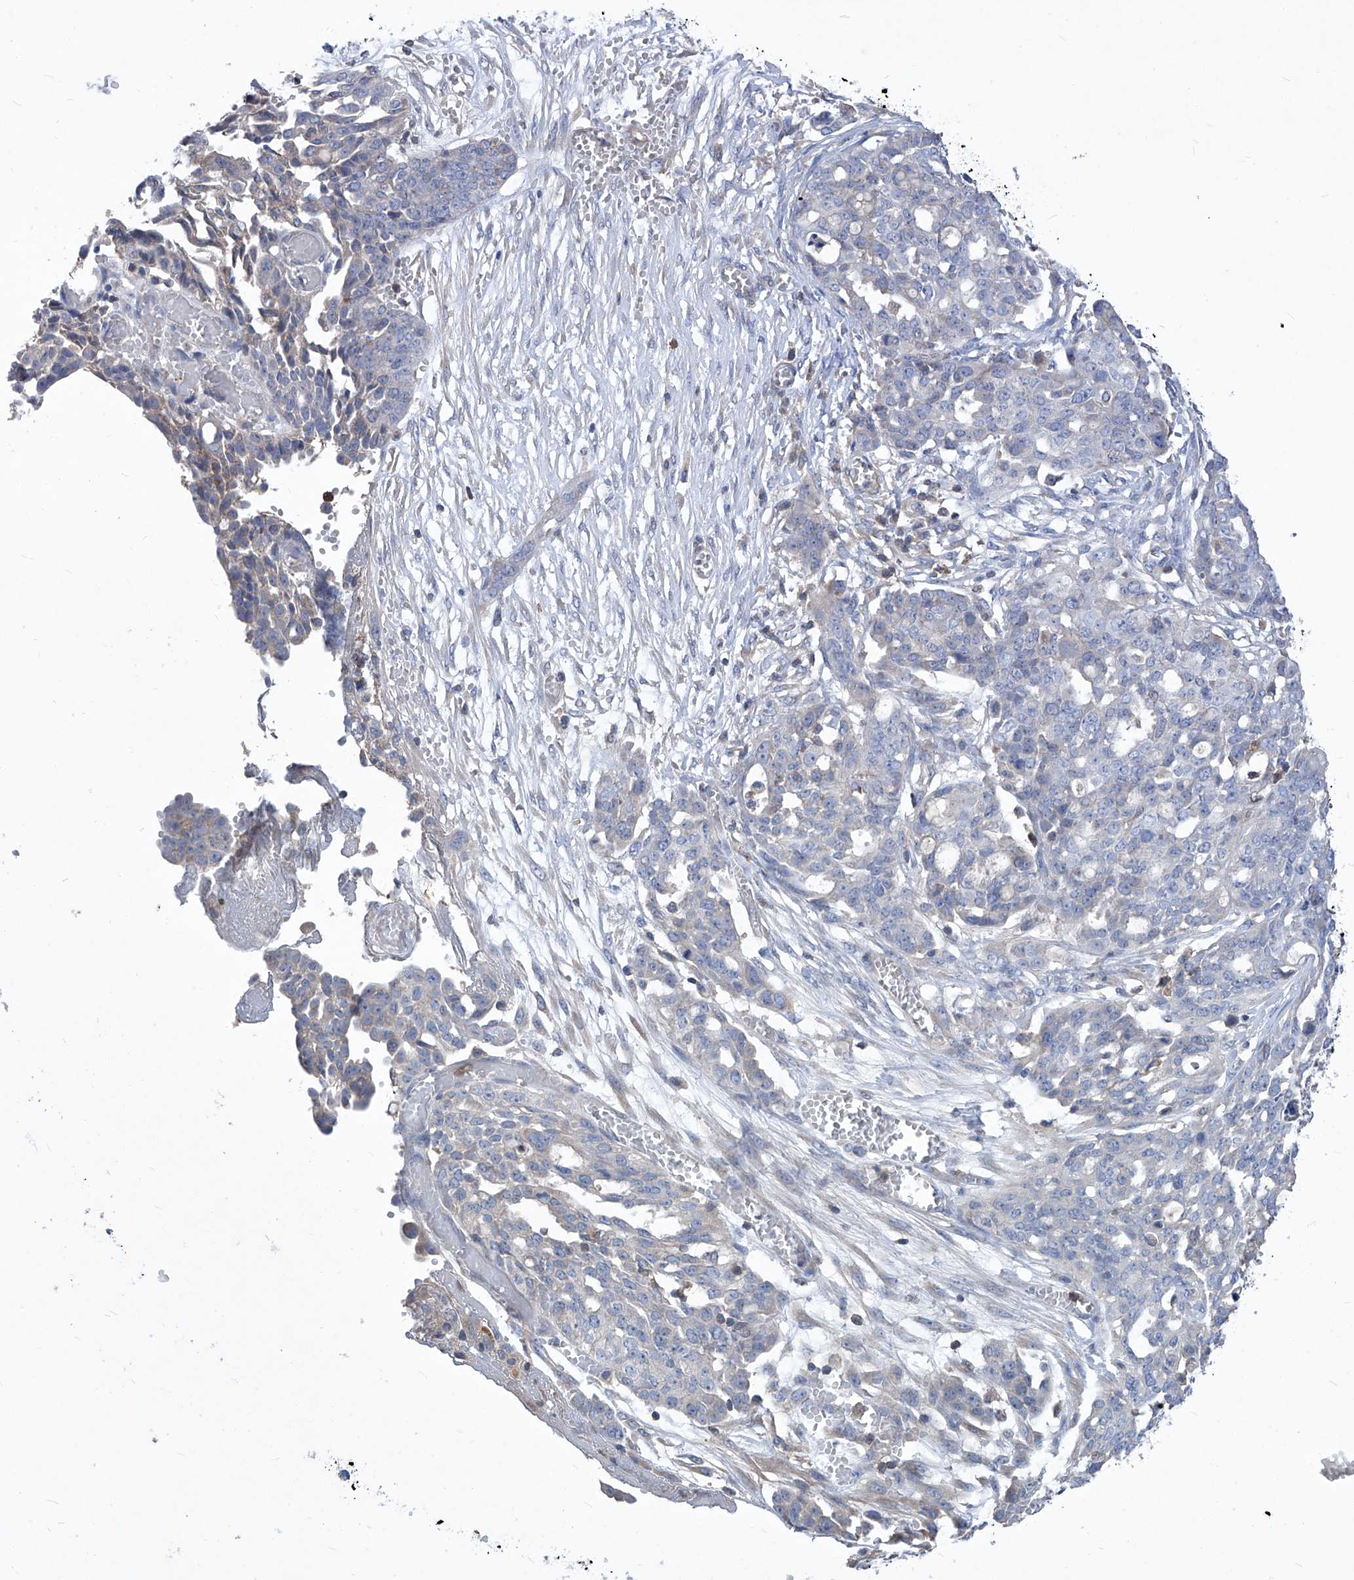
{"staining": {"intensity": "negative", "quantity": "none", "location": "none"}, "tissue": "ovarian cancer", "cell_type": "Tumor cells", "image_type": "cancer", "snomed": [{"axis": "morphology", "description": "Cystadenocarcinoma, serous, NOS"}, {"axis": "topography", "description": "Soft tissue"}, {"axis": "topography", "description": "Ovary"}], "caption": "Ovarian cancer stained for a protein using immunohistochemistry exhibits no staining tumor cells.", "gene": "EPHA8", "patient": {"sex": "female", "age": 57}}